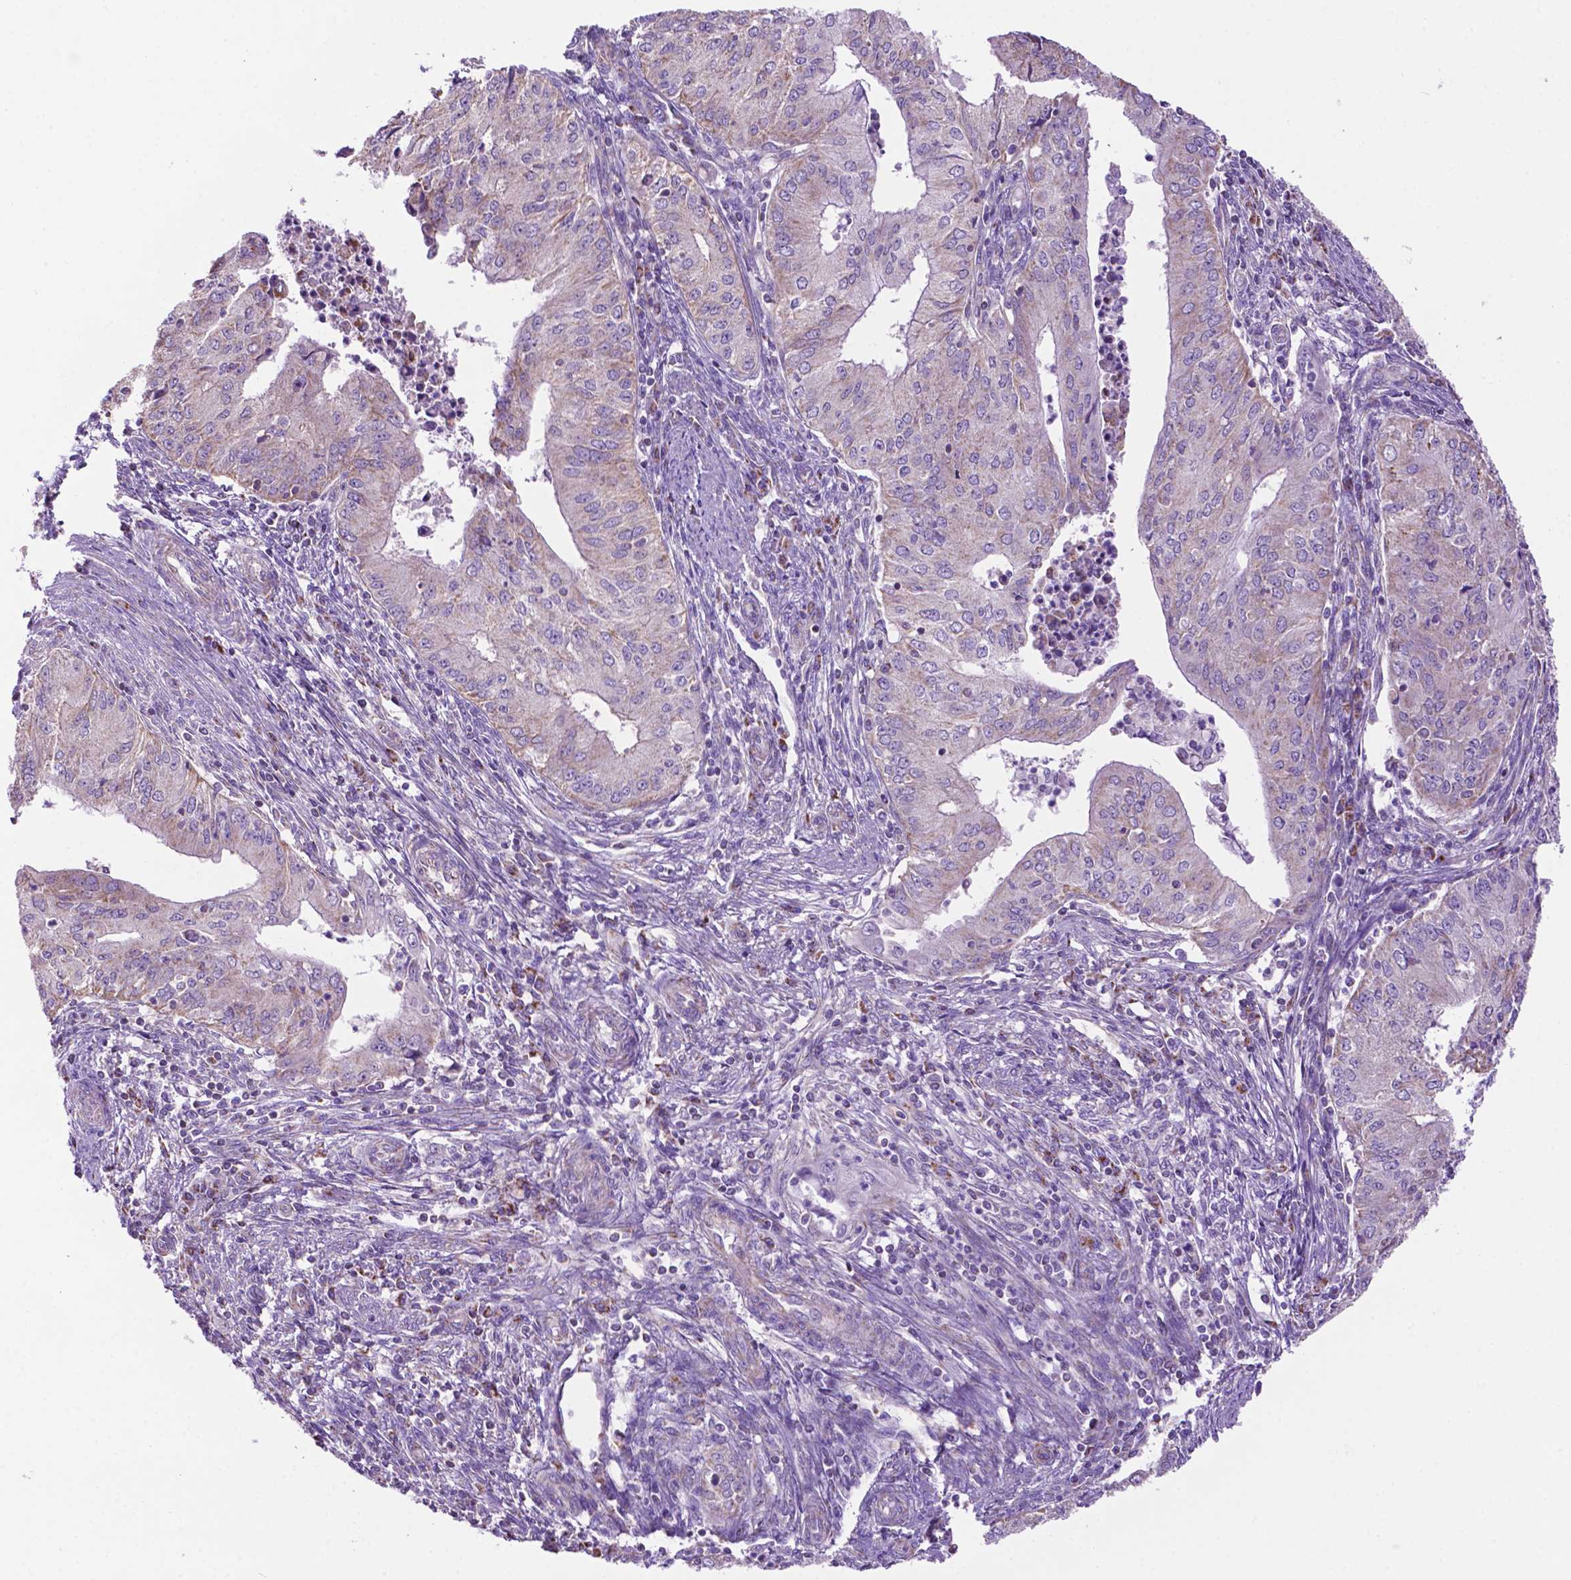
{"staining": {"intensity": "weak", "quantity": "25%-75%", "location": "cytoplasmic/membranous"}, "tissue": "endometrial cancer", "cell_type": "Tumor cells", "image_type": "cancer", "snomed": [{"axis": "morphology", "description": "Adenocarcinoma, NOS"}, {"axis": "topography", "description": "Endometrium"}], "caption": "A histopathology image showing weak cytoplasmic/membranous positivity in about 25%-75% of tumor cells in adenocarcinoma (endometrial), as visualized by brown immunohistochemical staining.", "gene": "PHYHIP", "patient": {"sex": "female", "age": 50}}